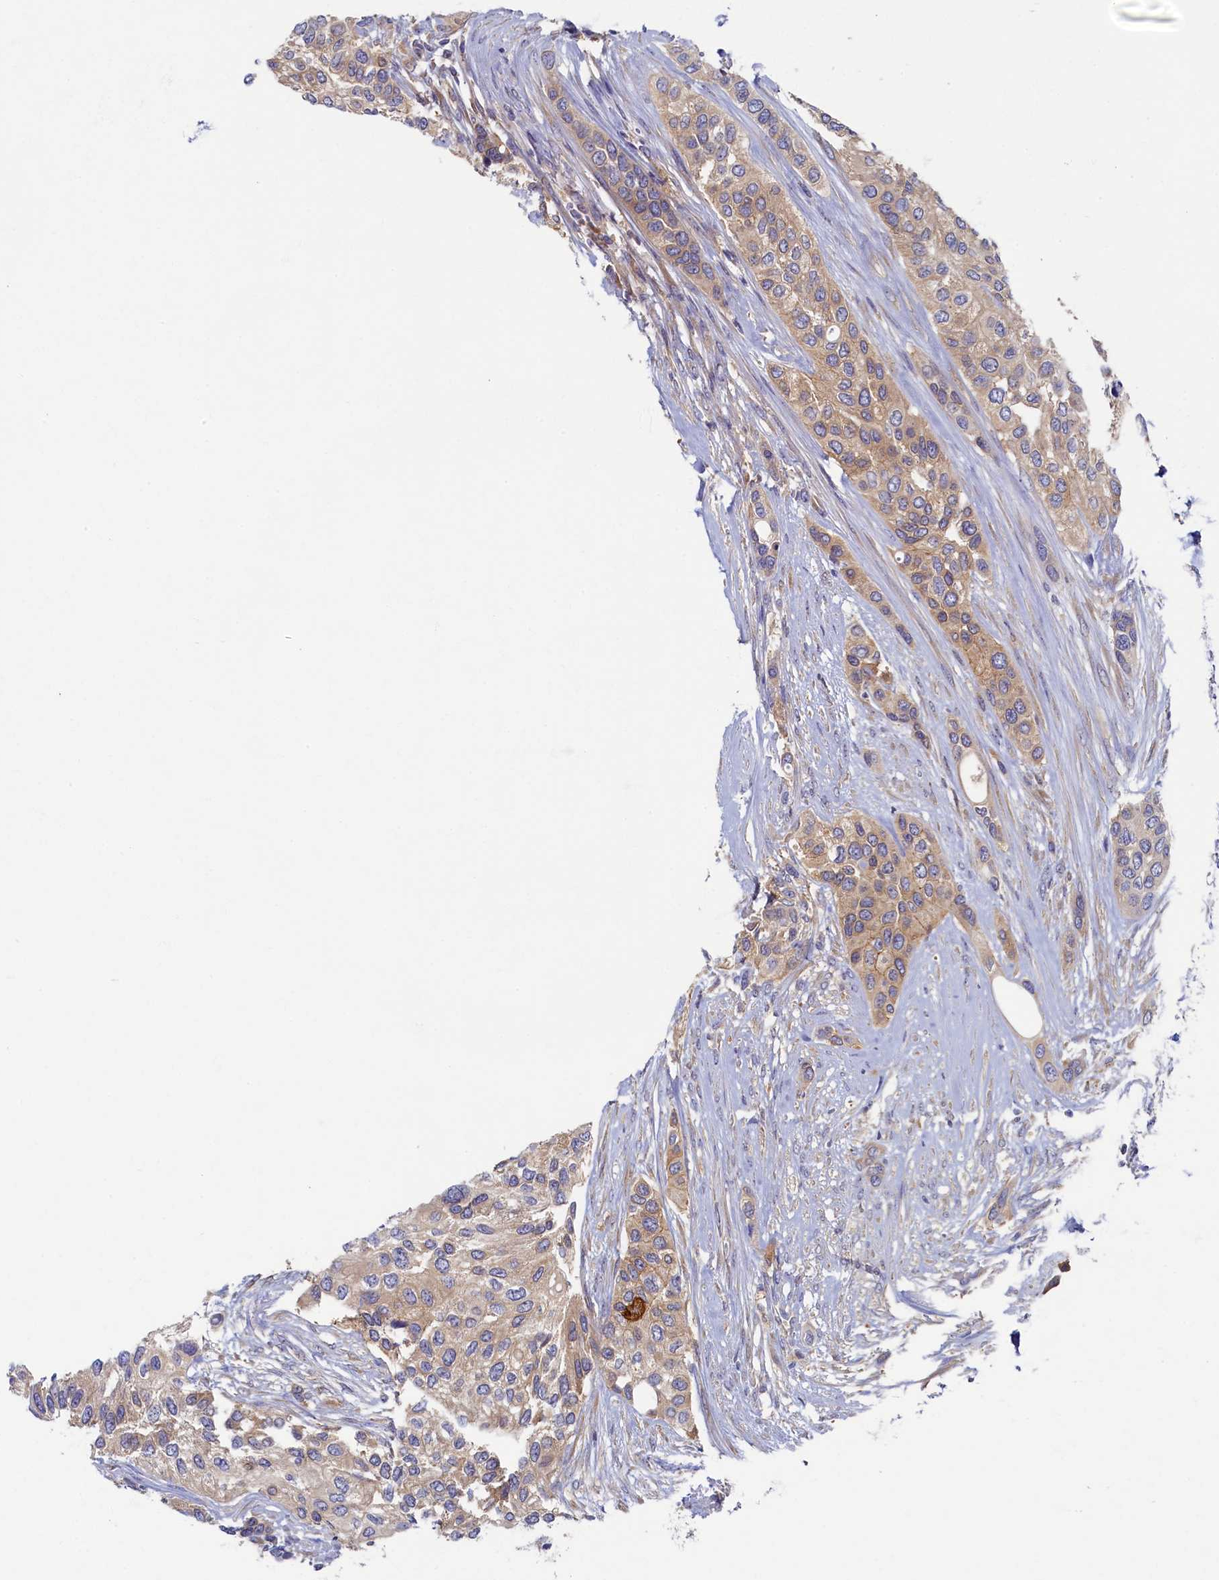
{"staining": {"intensity": "weak", "quantity": ">75%", "location": "cytoplasmic/membranous"}, "tissue": "urothelial cancer", "cell_type": "Tumor cells", "image_type": "cancer", "snomed": [{"axis": "morphology", "description": "Normal tissue, NOS"}, {"axis": "morphology", "description": "Urothelial carcinoma, High grade"}, {"axis": "topography", "description": "Vascular tissue"}, {"axis": "topography", "description": "Urinary bladder"}], "caption": "High-grade urothelial carcinoma was stained to show a protein in brown. There is low levels of weak cytoplasmic/membranous staining in approximately >75% of tumor cells.", "gene": "TIMM8B", "patient": {"sex": "female", "age": 56}}